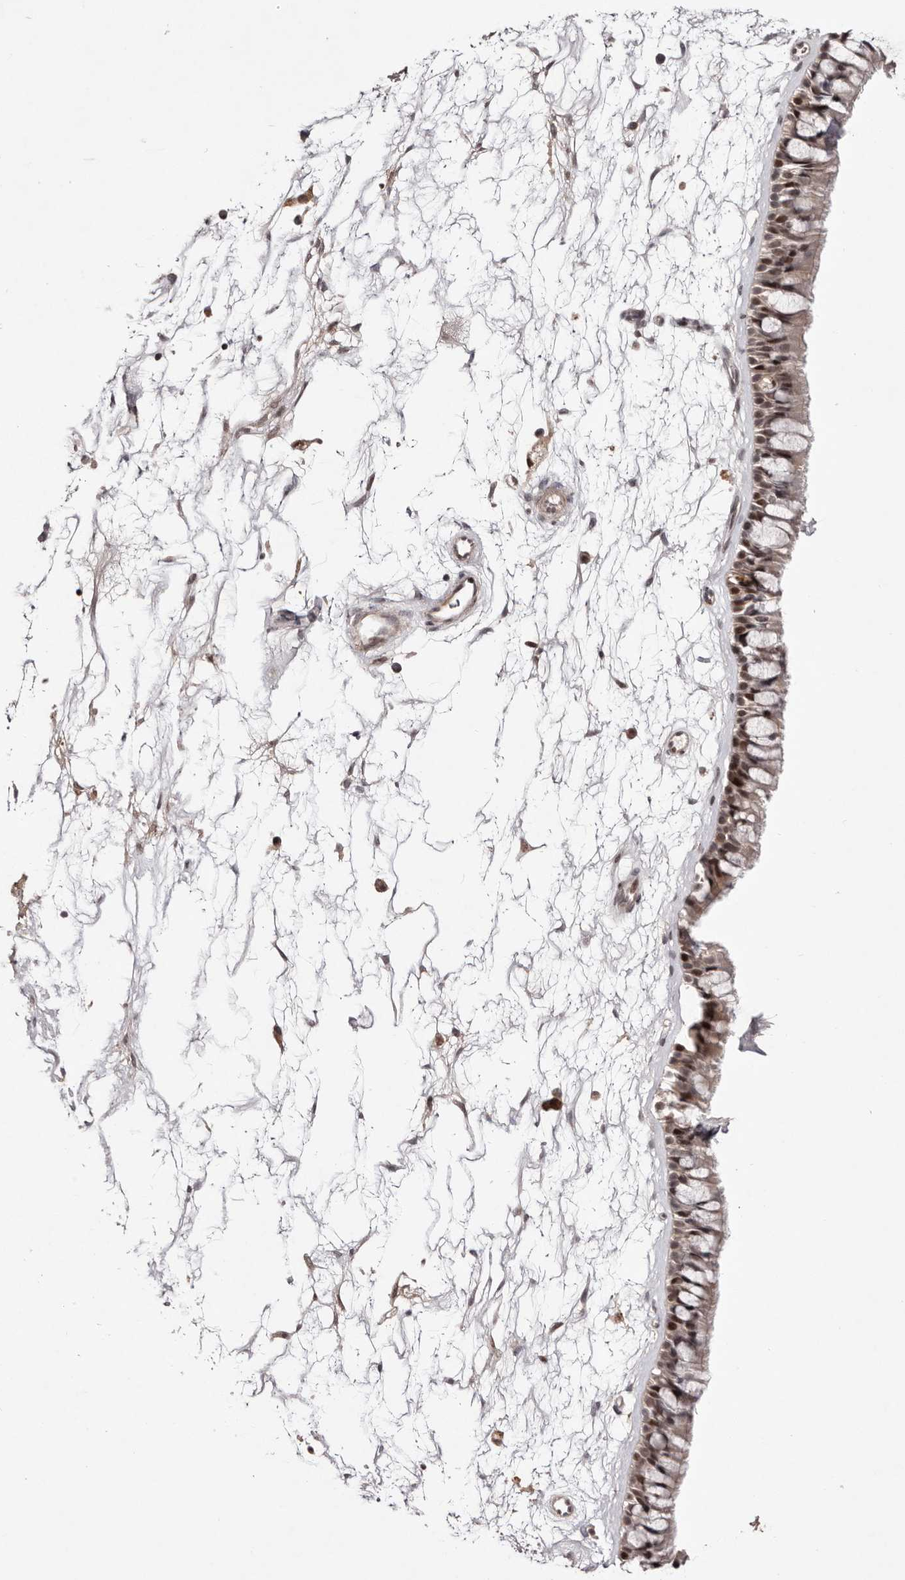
{"staining": {"intensity": "moderate", "quantity": ">75%", "location": "cytoplasmic/membranous,nuclear"}, "tissue": "nasopharynx", "cell_type": "Respiratory epithelial cells", "image_type": "normal", "snomed": [{"axis": "morphology", "description": "Normal tissue, NOS"}, {"axis": "topography", "description": "Nasopharynx"}], "caption": "Protein analysis of benign nasopharynx displays moderate cytoplasmic/membranous,nuclear positivity in about >75% of respiratory epithelial cells.", "gene": "FBXO5", "patient": {"sex": "male", "age": 64}}